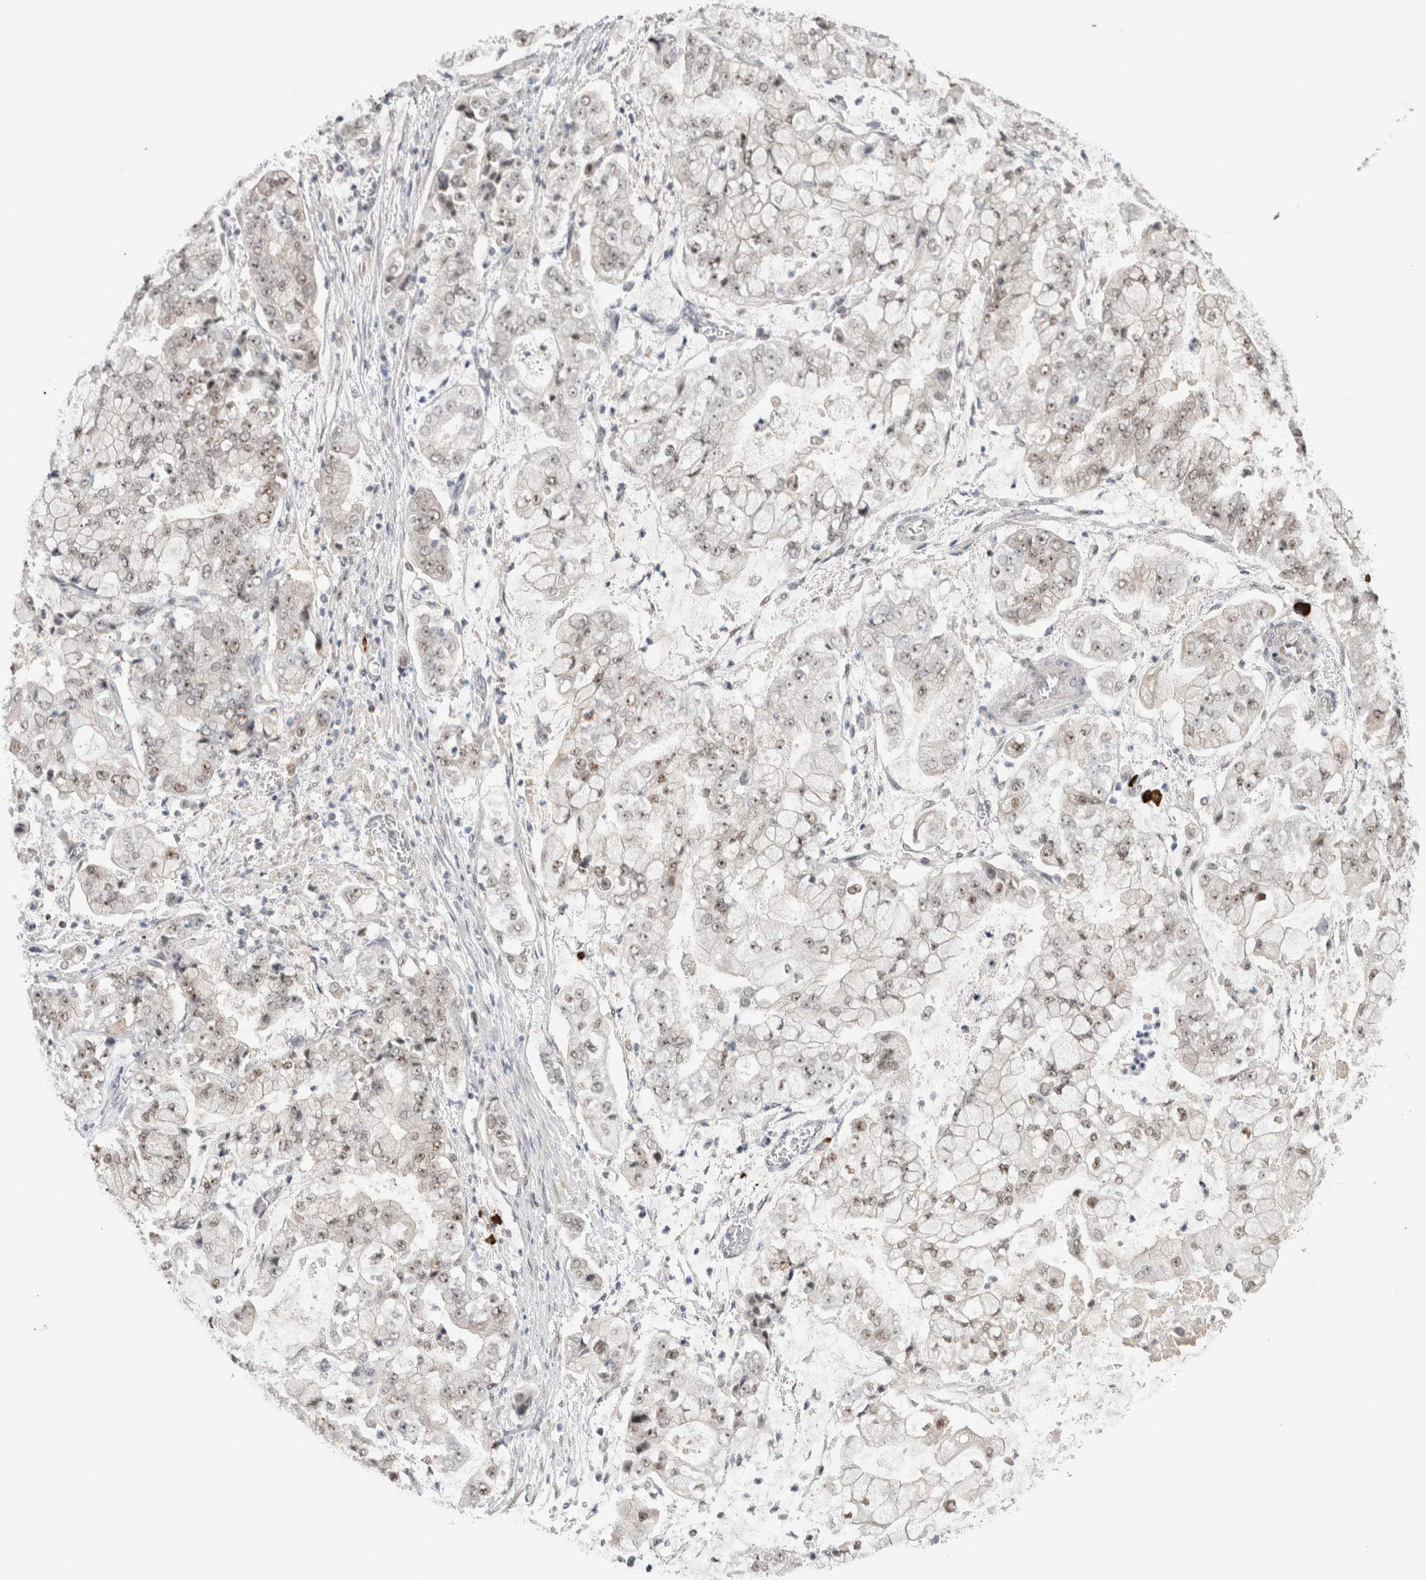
{"staining": {"intensity": "weak", "quantity": "25%-75%", "location": "nuclear"}, "tissue": "stomach cancer", "cell_type": "Tumor cells", "image_type": "cancer", "snomed": [{"axis": "morphology", "description": "Adenocarcinoma, NOS"}, {"axis": "topography", "description": "Stomach"}], "caption": "Immunohistochemical staining of human stomach cancer (adenocarcinoma) demonstrates low levels of weak nuclear staining in approximately 25%-75% of tumor cells.", "gene": "ZNF24", "patient": {"sex": "male", "age": 76}}